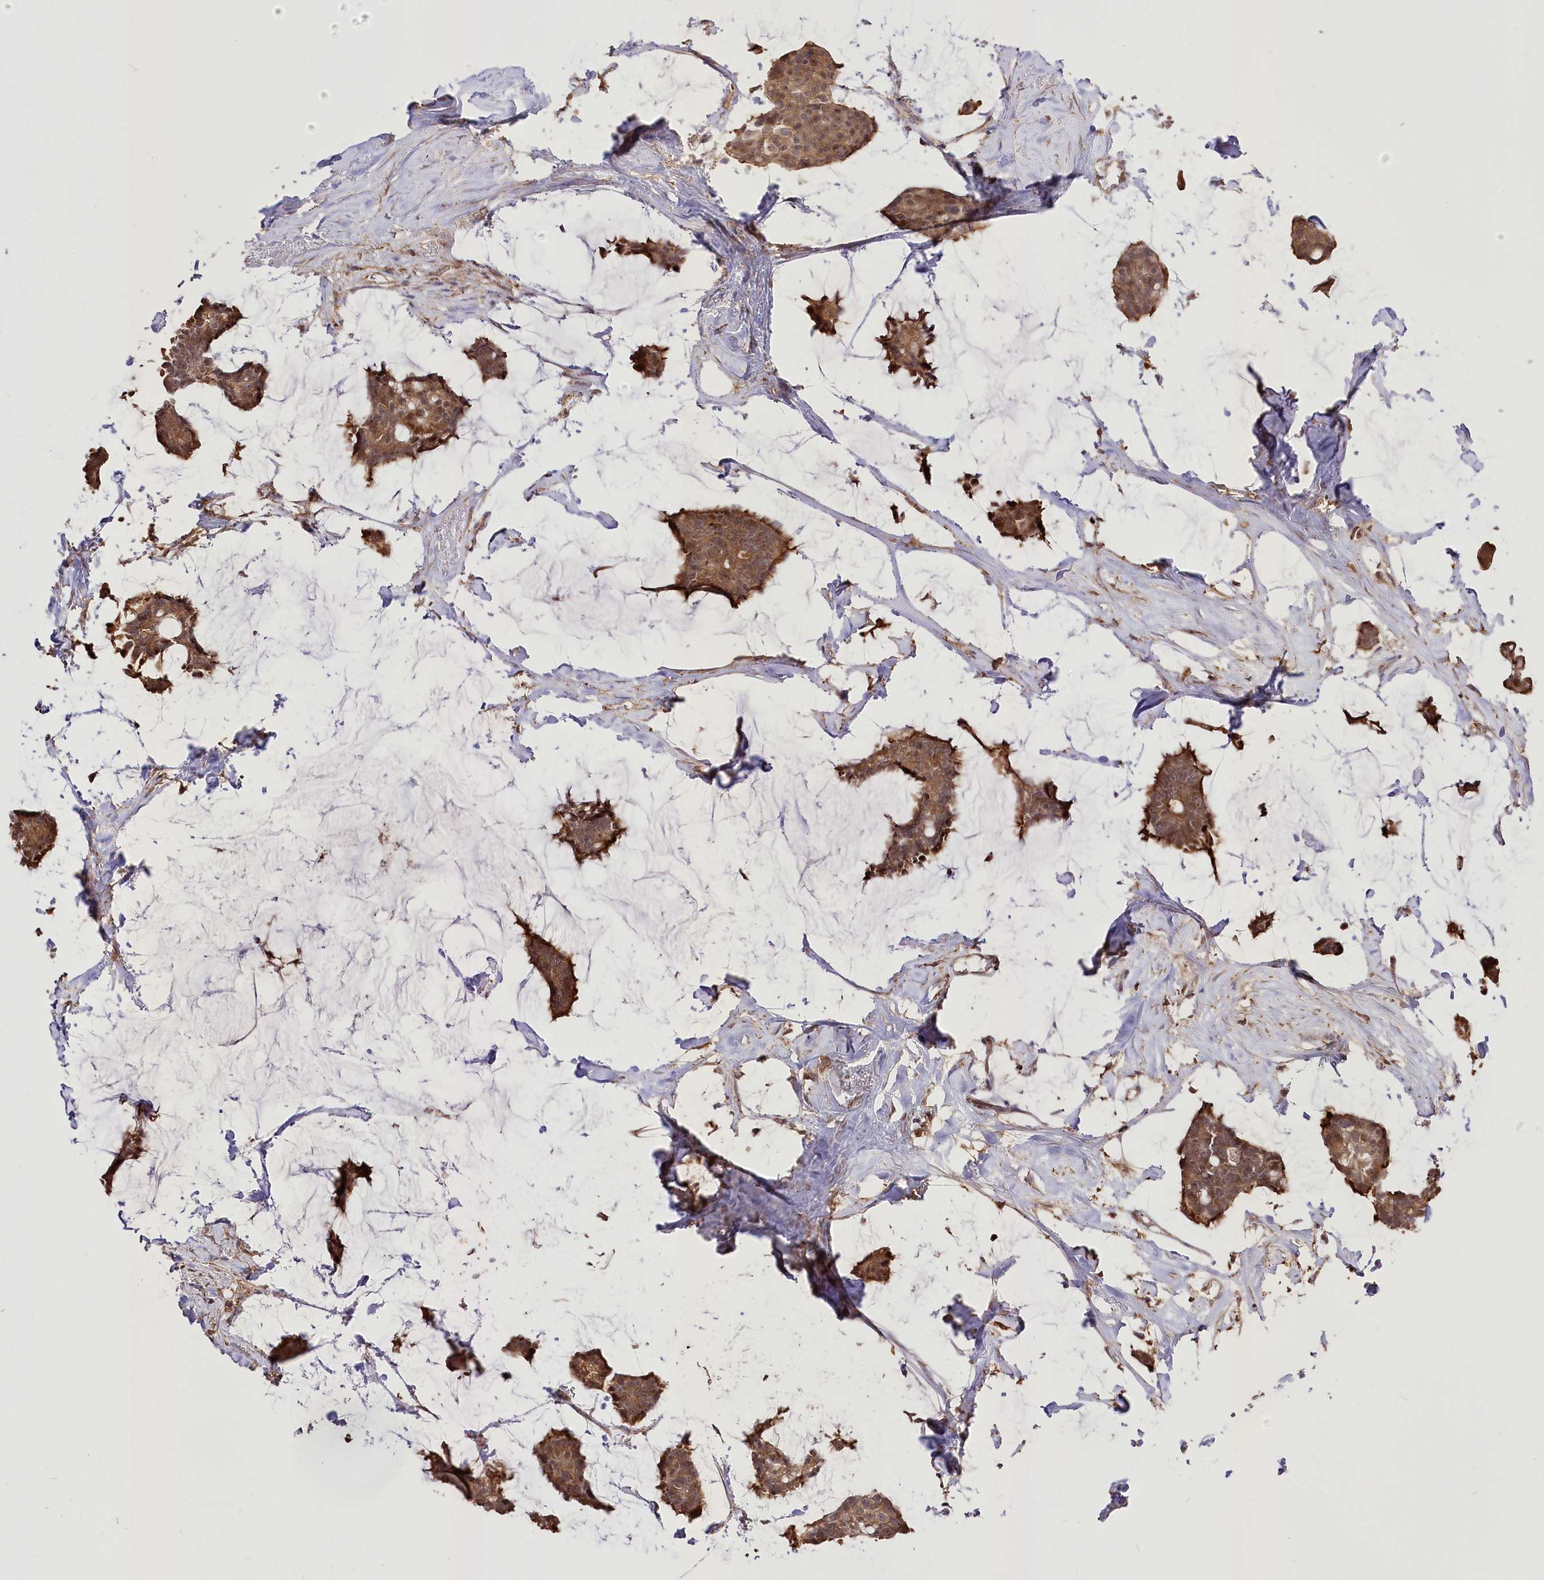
{"staining": {"intensity": "moderate", "quantity": ">75%", "location": "cytoplasmic/membranous"}, "tissue": "breast cancer", "cell_type": "Tumor cells", "image_type": "cancer", "snomed": [{"axis": "morphology", "description": "Duct carcinoma"}, {"axis": "topography", "description": "Breast"}], "caption": "IHC micrograph of human breast invasive ductal carcinoma stained for a protein (brown), which displays medium levels of moderate cytoplasmic/membranous expression in about >75% of tumor cells.", "gene": "R3HDM2", "patient": {"sex": "female", "age": 93}}